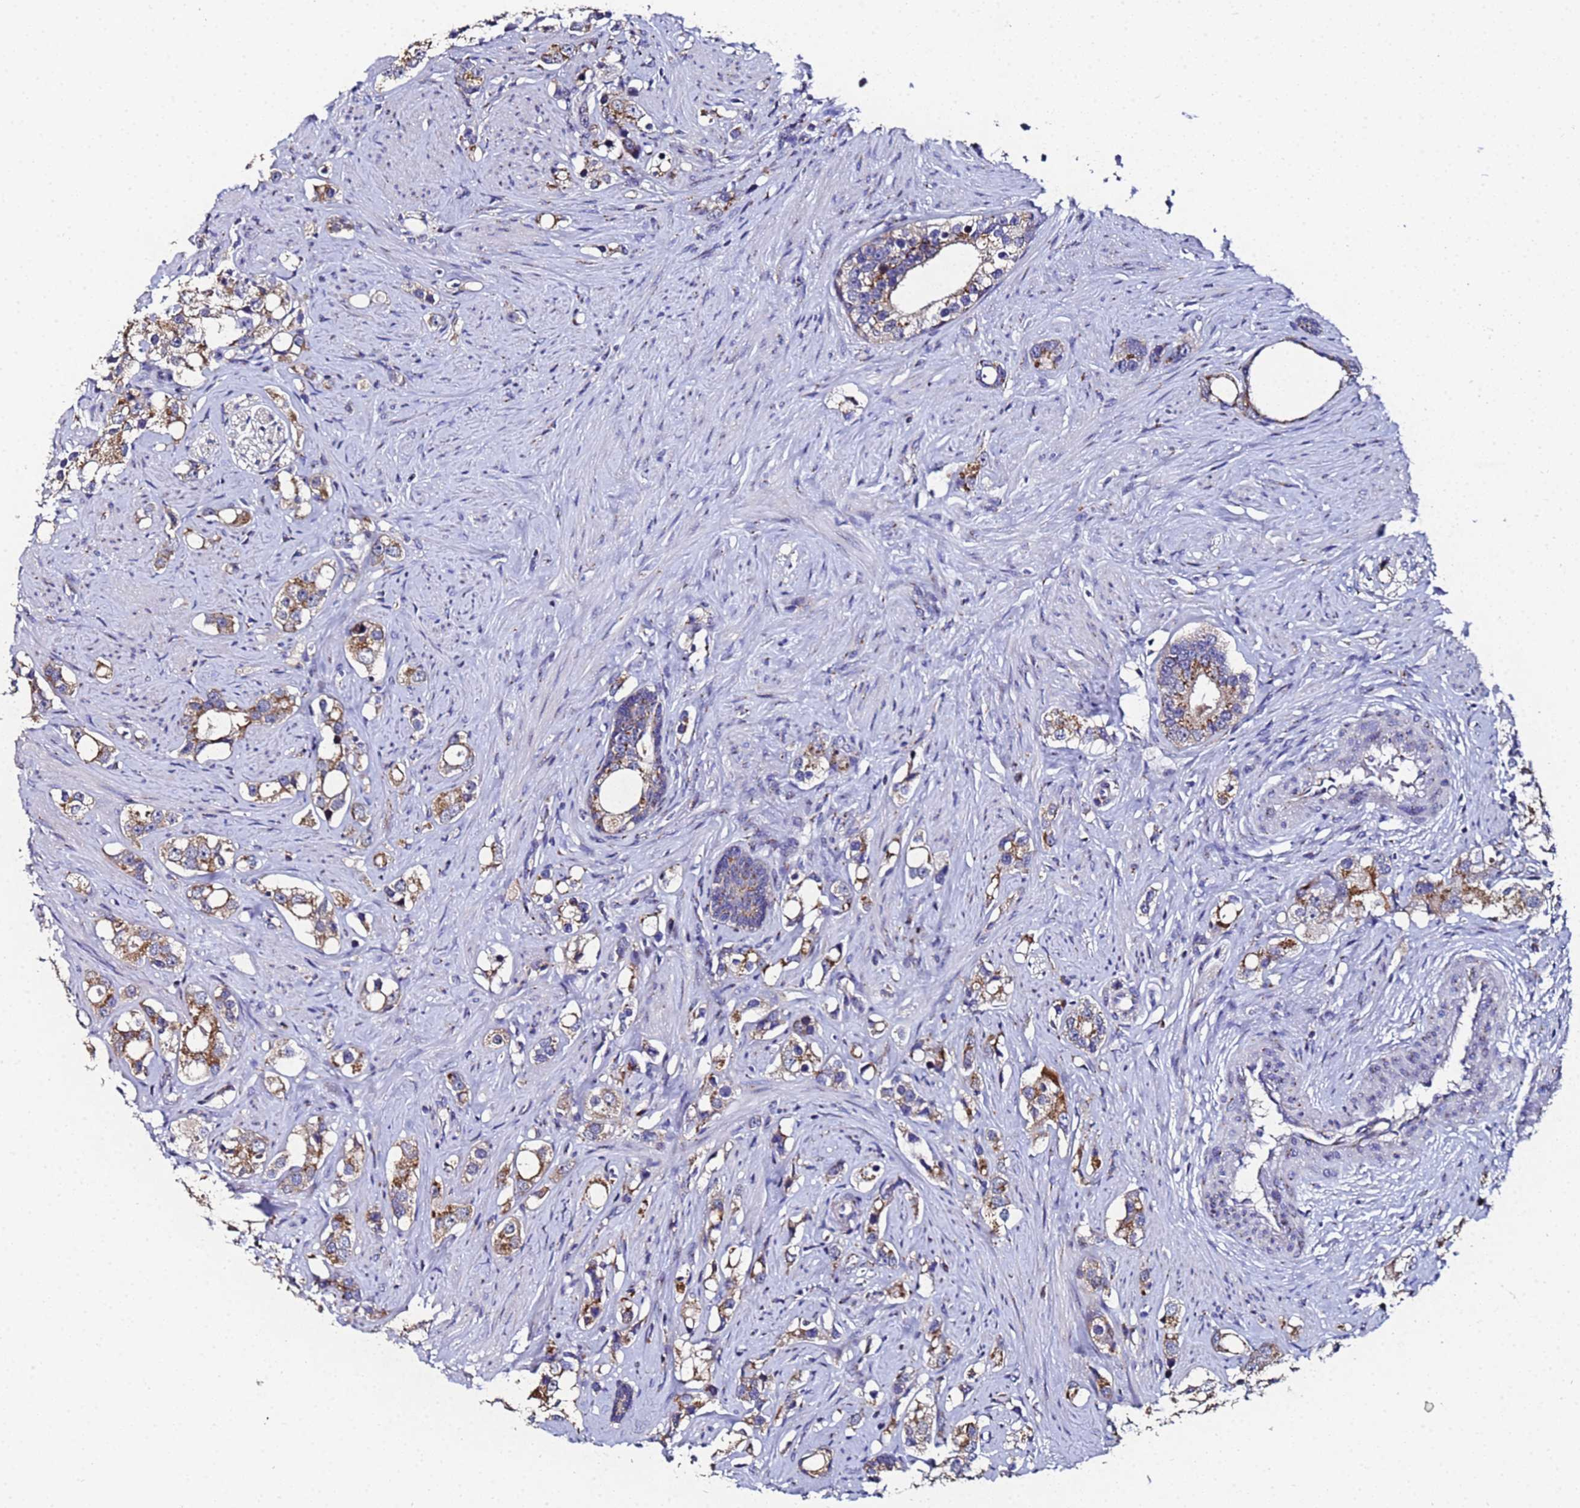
{"staining": {"intensity": "moderate", "quantity": ">75%", "location": "cytoplasmic/membranous"}, "tissue": "prostate cancer", "cell_type": "Tumor cells", "image_type": "cancer", "snomed": [{"axis": "morphology", "description": "Adenocarcinoma, High grade"}, {"axis": "topography", "description": "Prostate"}], "caption": "Tumor cells show moderate cytoplasmic/membranous positivity in about >75% of cells in adenocarcinoma (high-grade) (prostate). The protein of interest is stained brown, and the nuclei are stained in blue (DAB (3,3'-diaminobenzidine) IHC with brightfield microscopy, high magnification).", "gene": "NSUN6", "patient": {"sex": "male", "age": 63}}